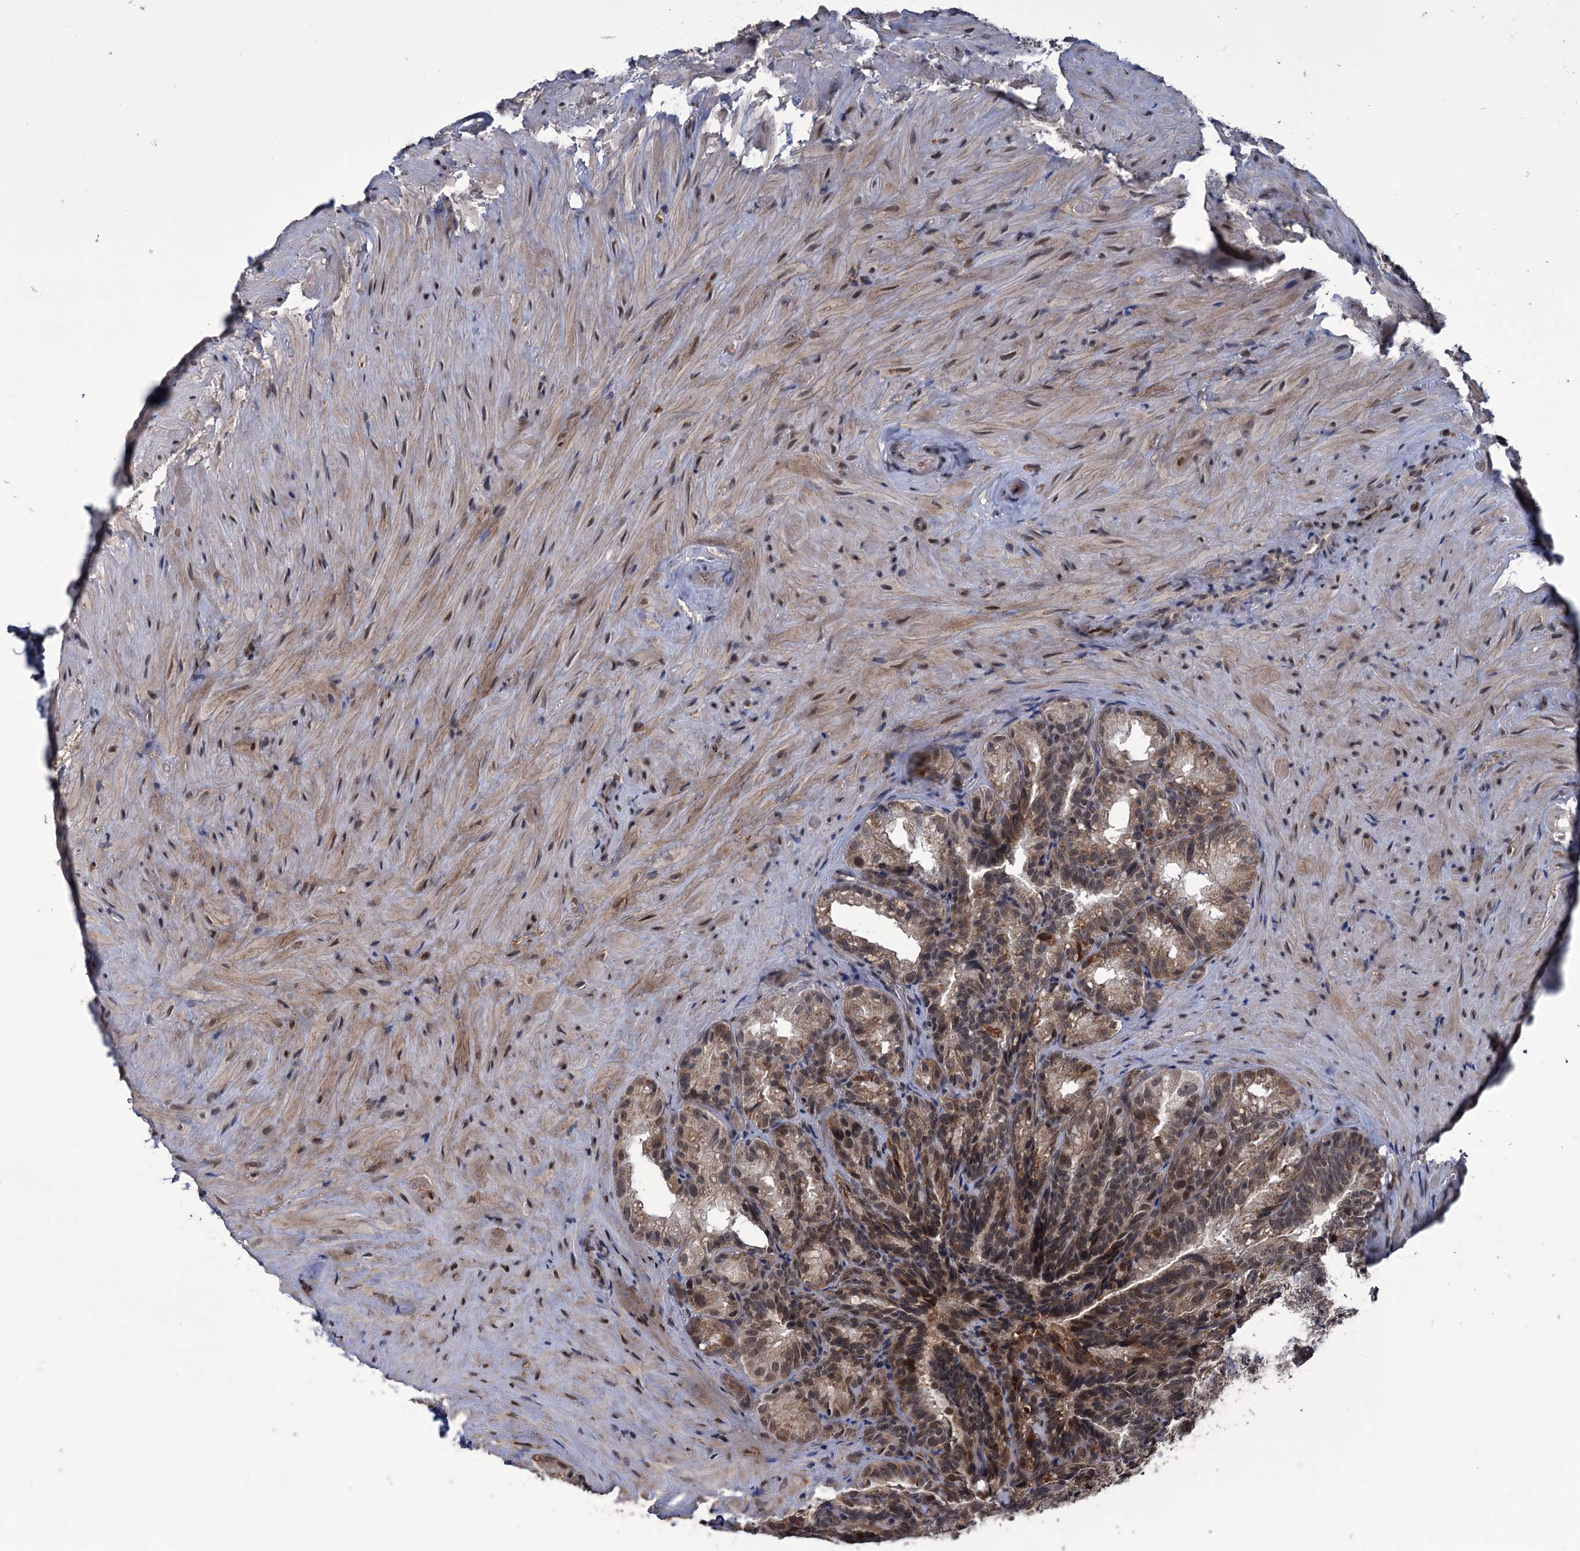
{"staining": {"intensity": "moderate", "quantity": ">75%", "location": "cytoplasmic/membranous,nuclear"}, "tissue": "seminal vesicle", "cell_type": "Glandular cells", "image_type": "normal", "snomed": [{"axis": "morphology", "description": "Normal tissue, NOS"}, {"axis": "topography", "description": "Seminal veicle"}], "caption": "This histopathology image exhibits IHC staining of benign seminal vesicle, with medium moderate cytoplasmic/membranous,nuclear expression in about >75% of glandular cells.", "gene": "KANSL2", "patient": {"sex": "male", "age": 60}}